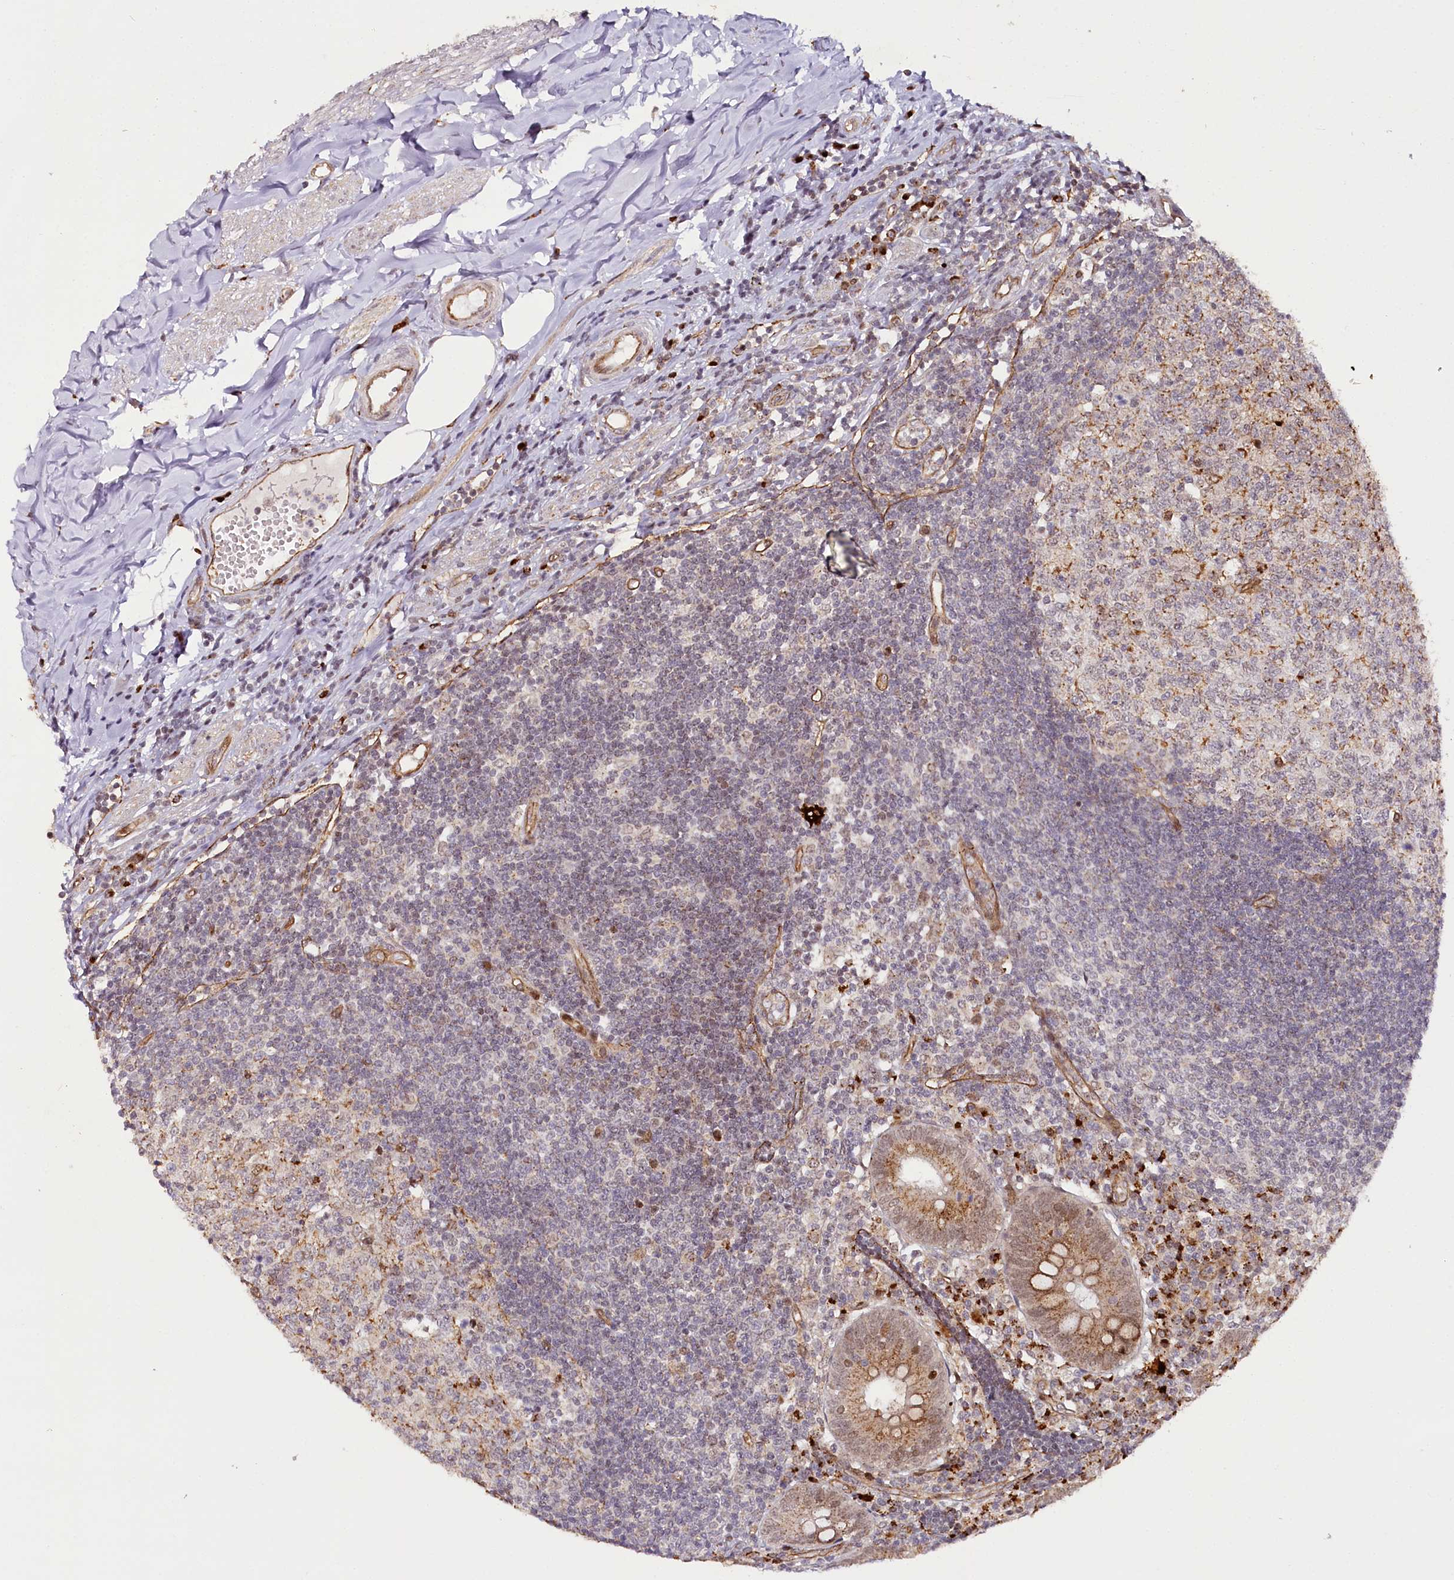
{"staining": {"intensity": "moderate", "quantity": ">75%", "location": "cytoplasmic/membranous"}, "tissue": "appendix", "cell_type": "Glandular cells", "image_type": "normal", "snomed": [{"axis": "morphology", "description": "Normal tissue, NOS"}, {"axis": "topography", "description": "Appendix"}], "caption": "This histopathology image demonstrates normal appendix stained with IHC to label a protein in brown. The cytoplasmic/membranous of glandular cells show moderate positivity for the protein. Nuclei are counter-stained blue.", "gene": "COPG1", "patient": {"sex": "female", "age": 54}}